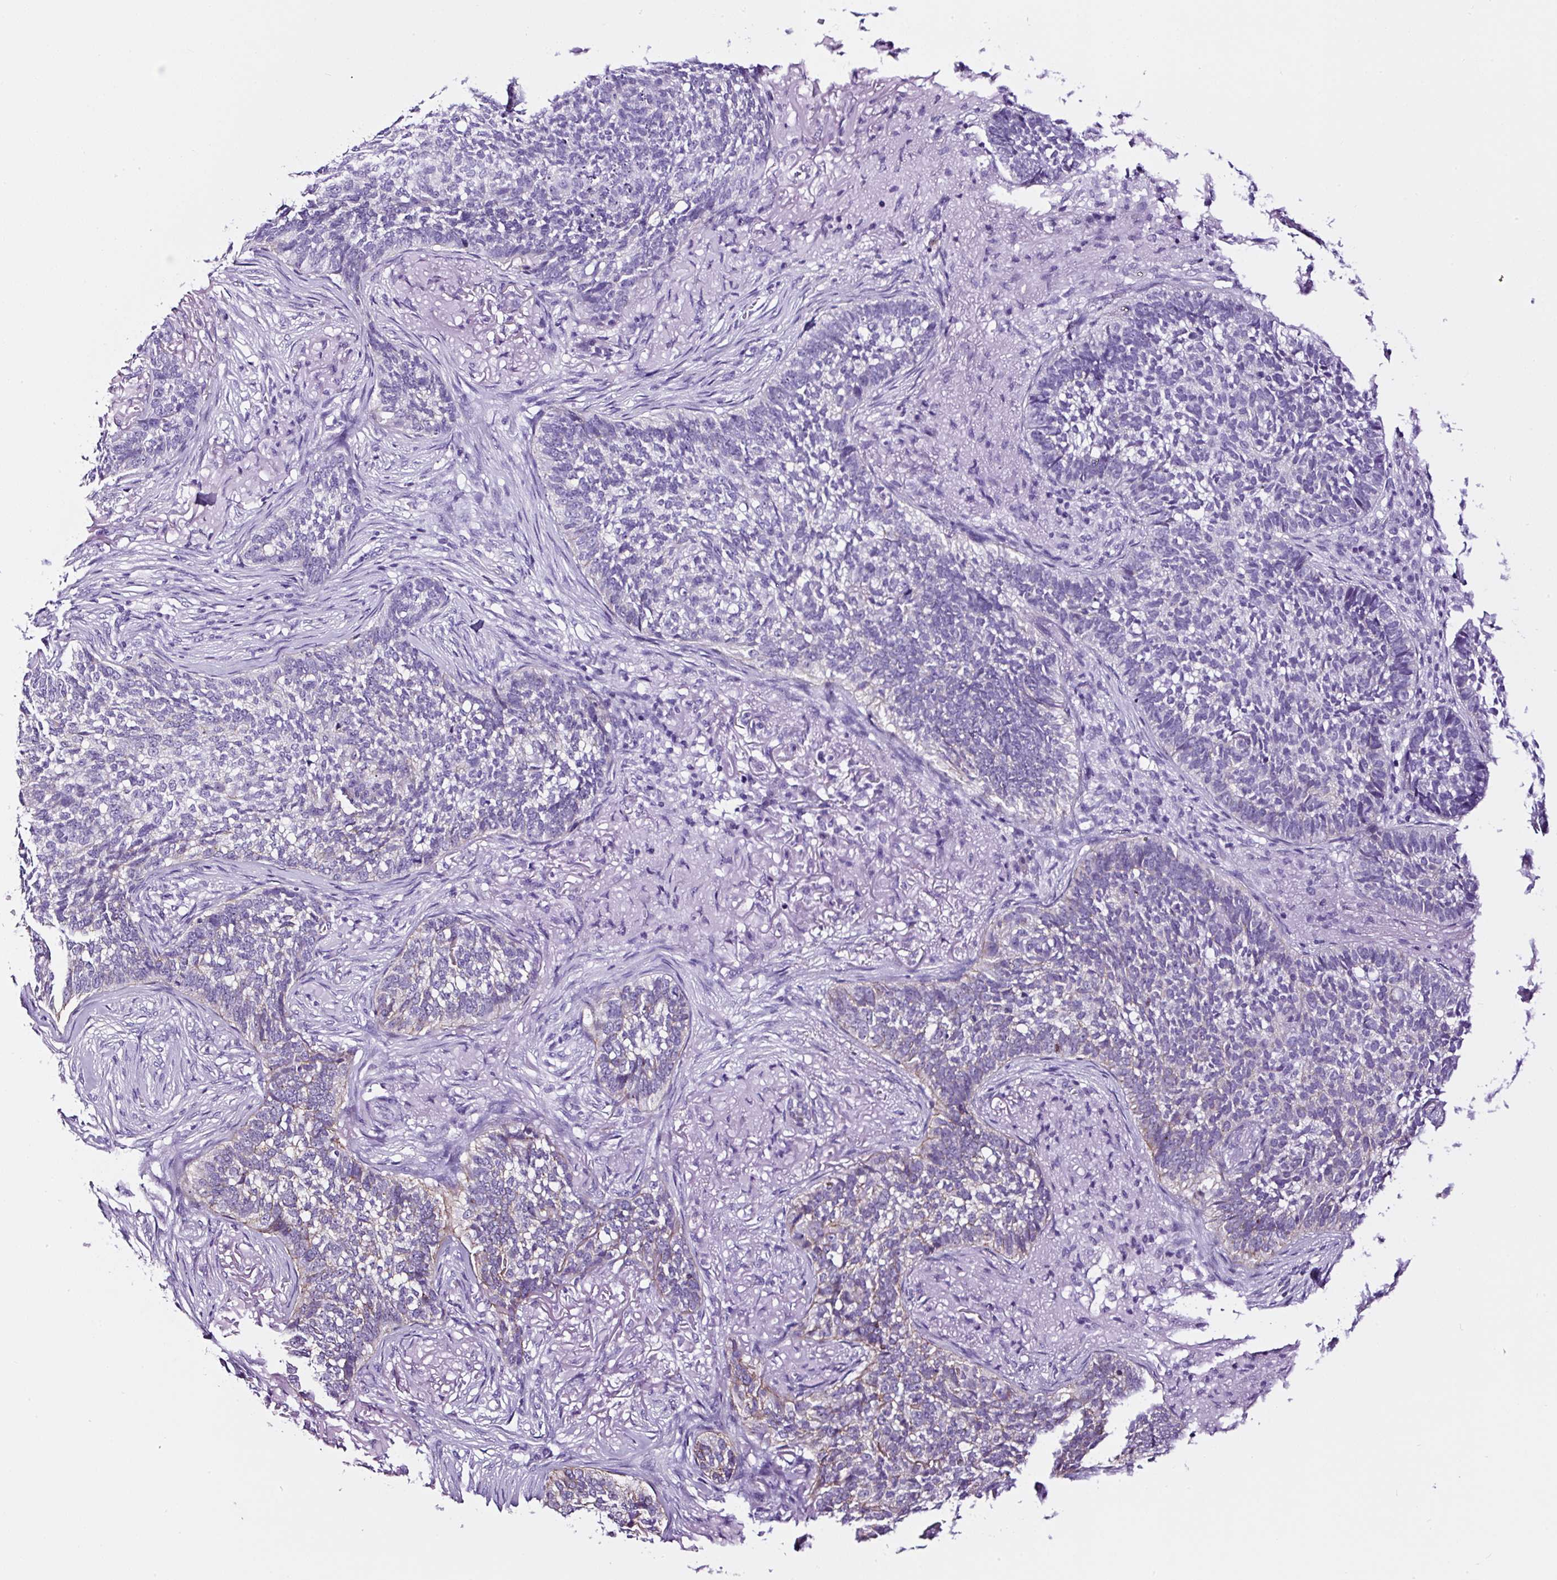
{"staining": {"intensity": "negative", "quantity": "none", "location": "none"}, "tissue": "skin cancer", "cell_type": "Tumor cells", "image_type": "cancer", "snomed": [{"axis": "morphology", "description": "Basal cell carcinoma"}, {"axis": "topography", "description": "Skin"}], "caption": "Image shows no protein staining in tumor cells of skin cancer tissue. Nuclei are stained in blue.", "gene": "TAFA3", "patient": {"sex": "male", "age": 85}}